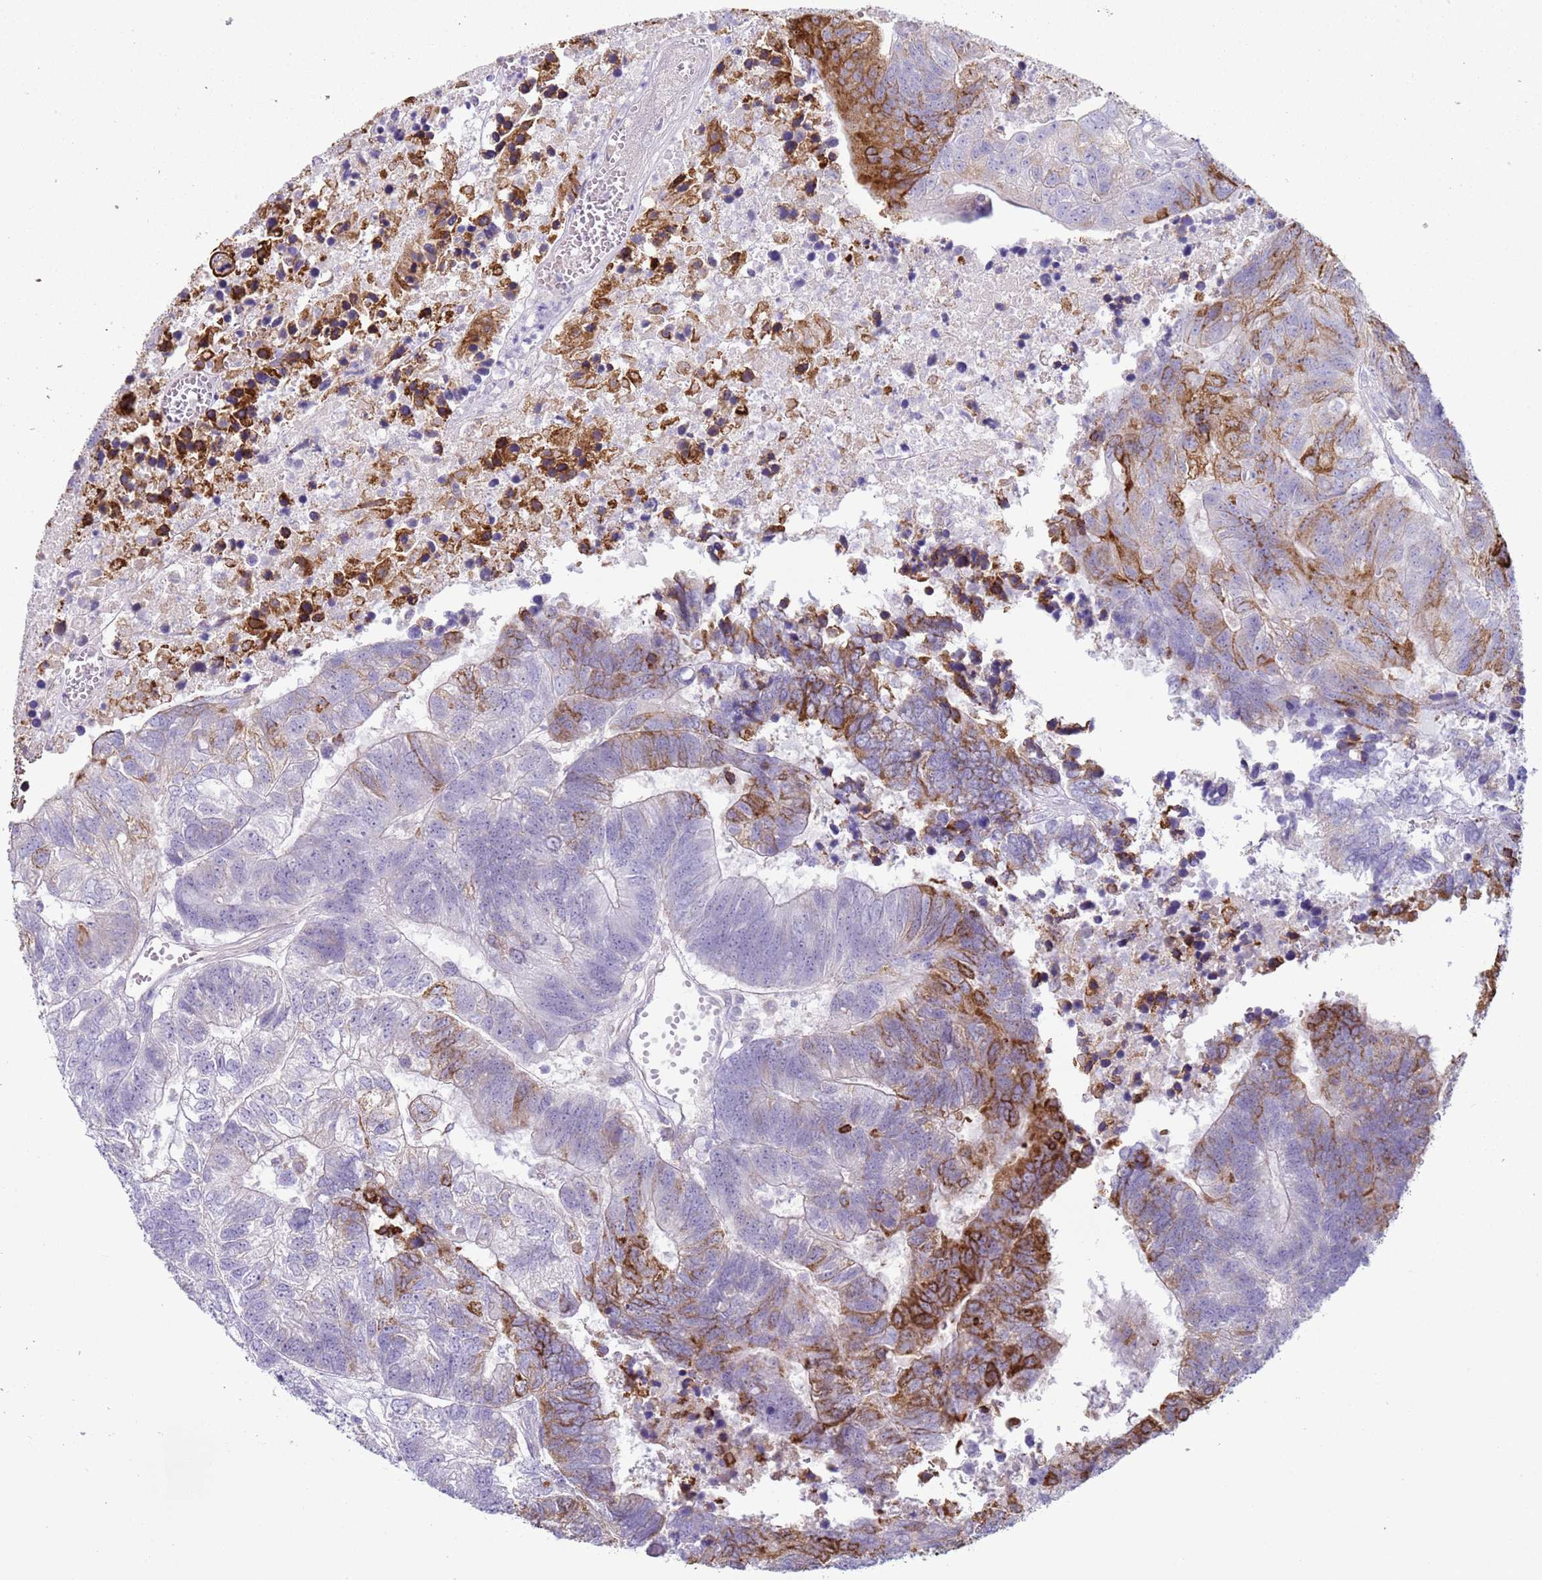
{"staining": {"intensity": "strong", "quantity": "<25%", "location": "cytoplasmic/membranous"}, "tissue": "colorectal cancer", "cell_type": "Tumor cells", "image_type": "cancer", "snomed": [{"axis": "morphology", "description": "Adenocarcinoma, NOS"}, {"axis": "topography", "description": "Colon"}], "caption": "This is a histology image of IHC staining of colorectal adenocarcinoma, which shows strong positivity in the cytoplasmic/membranous of tumor cells.", "gene": "NPAP1", "patient": {"sex": "female", "age": 48}}